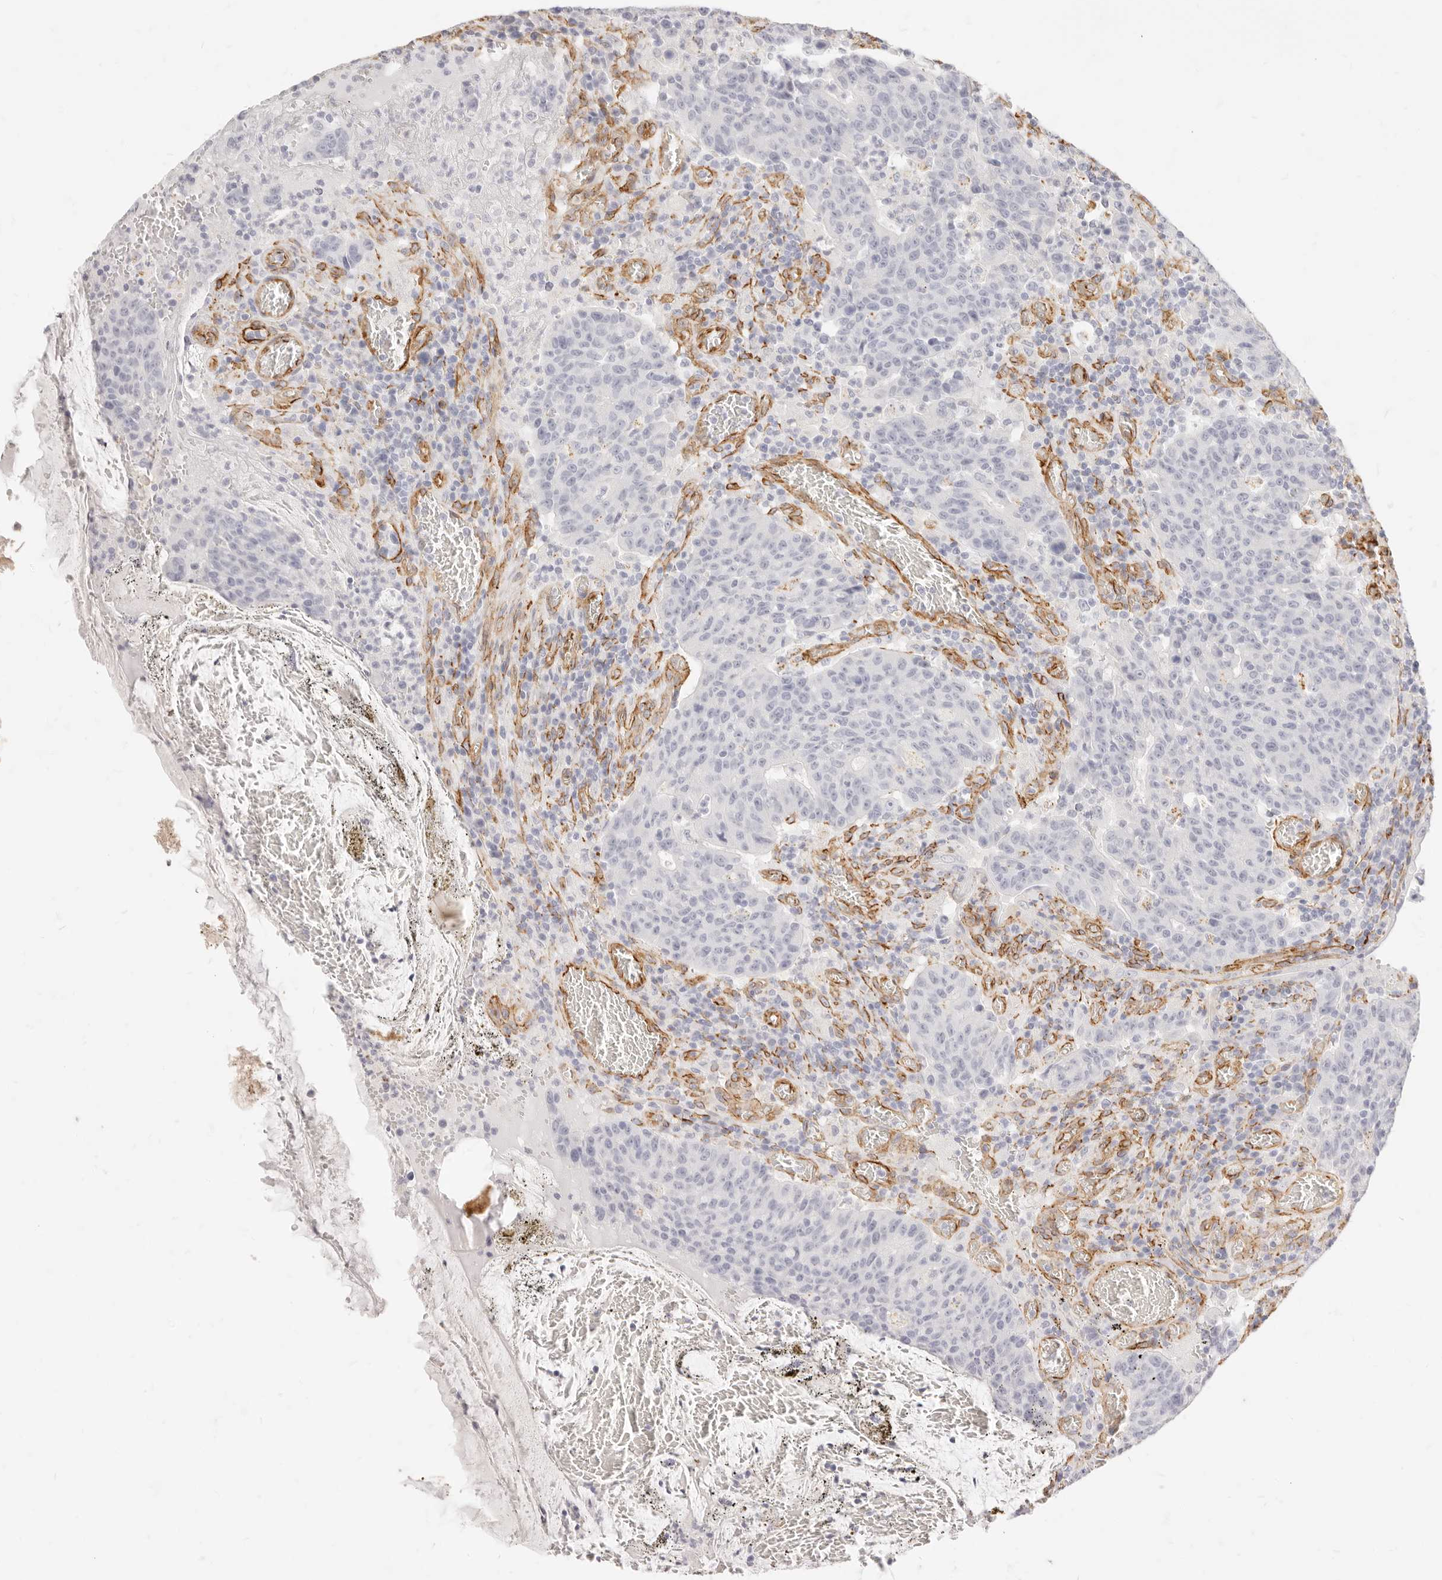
{"staining": {"intensity": "negative", "quantity": "none", "location": "none"}, "tissue": "colorectal cancer", "cell_type": "Tumor cells", "image_type": "cancer", "snomed": [{"axis": "morphology", "description": "Adenocarcinoma, NOS"}, {"axis": "topography", "description": "Colon"}], "caption": "The photomicrograph displays no staining of tumor cells in adenocarcinoma (colorectal). (Stains: DAB immunohistochemistry (IHC) with hematoxylin counter stain, Microscopy: brightfield microscopy at high magnification).", "gene": "NUS1", "patient": {"sex": "female", "age": 75}}